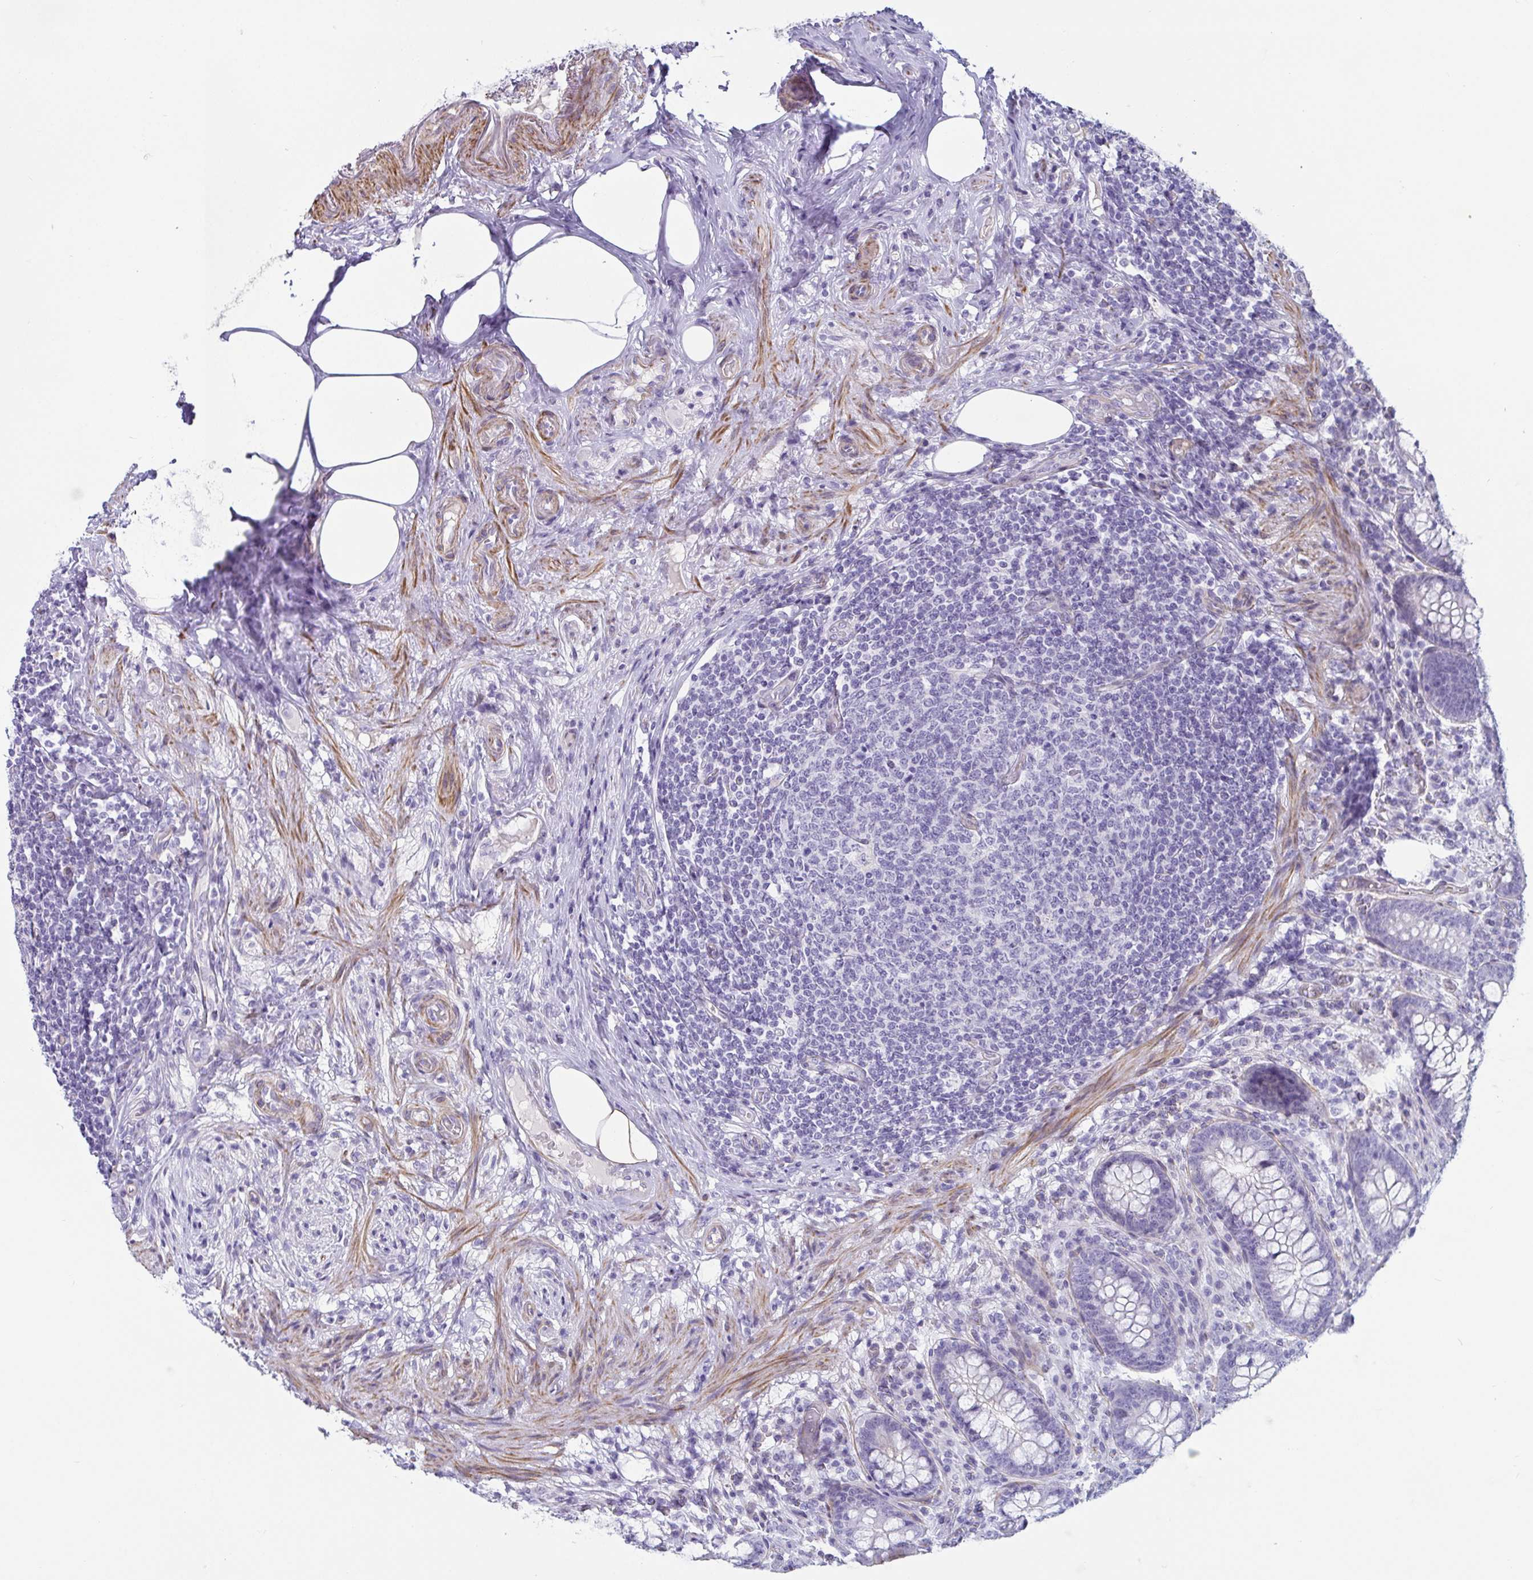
{"staining": {"intensity": "negative", "quantity": "none", "location": "none"}, "tissue": "appendix", "cell_type": "Glandular cells", "image_type": "normal", "snomed": [{"axis": "morphology", "description": "Normal tissue, NOS"}, {"axis": "topography", "description": "Appendix"}], "caption": "Glandular cells are negative for protein expression in benign human appendix. (DAB (3,3'-diaminobenzidine) immunohistochemistry (IHC) visualized using brightfield microscopy, high magnification).", "gene": "OR5P3", "patient": {"sex": "male", "age": 71}}